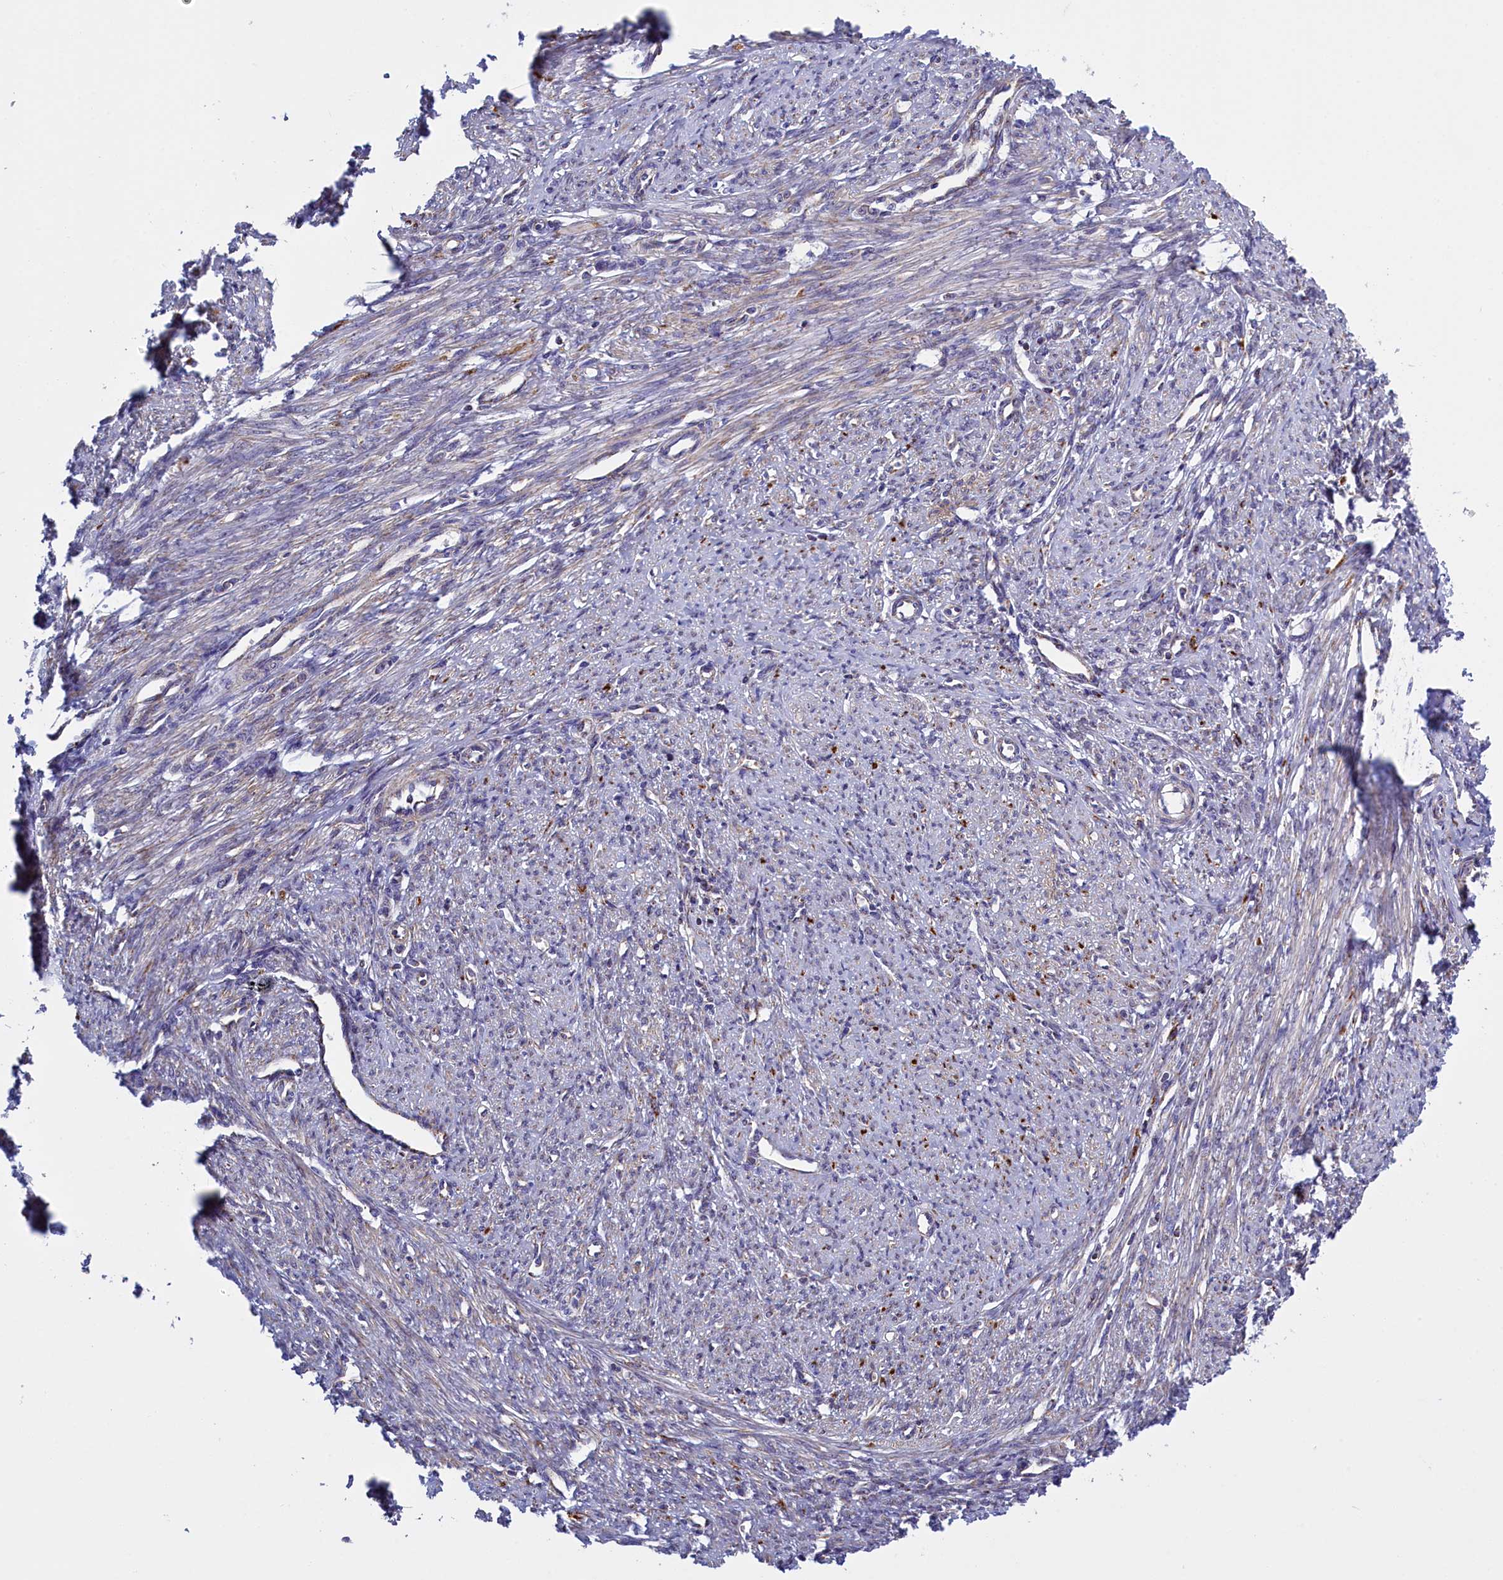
{"staining": {"intensity": "moderate", "quantity": "25%-75%", "location": "cytoplasmic/membranous"}, "tissue": "smooth muscle", "cell_type": "Smooth muscle cells", "image_type": "normal", "snomed": [{"axis": "morphology", "description": "Normal tissue, NOS"}, {"axis": "topography", "description": "Smooth muscle"}, {"axis": "topography", "description": "Uterus"}], "caption": "An immunohistochemistry (IHC) histopathology image of normal tissue is shown. Protein staining in brown highlights moderate cytoplasmic/membranous positivity in smooth muscle within smooth muscle cells. Immunohistochemistry stains the protein of interest in brown and the nuclei are stained blue.", "gene": "IFT122", "patient": {"sex": "female", "age": 59}}